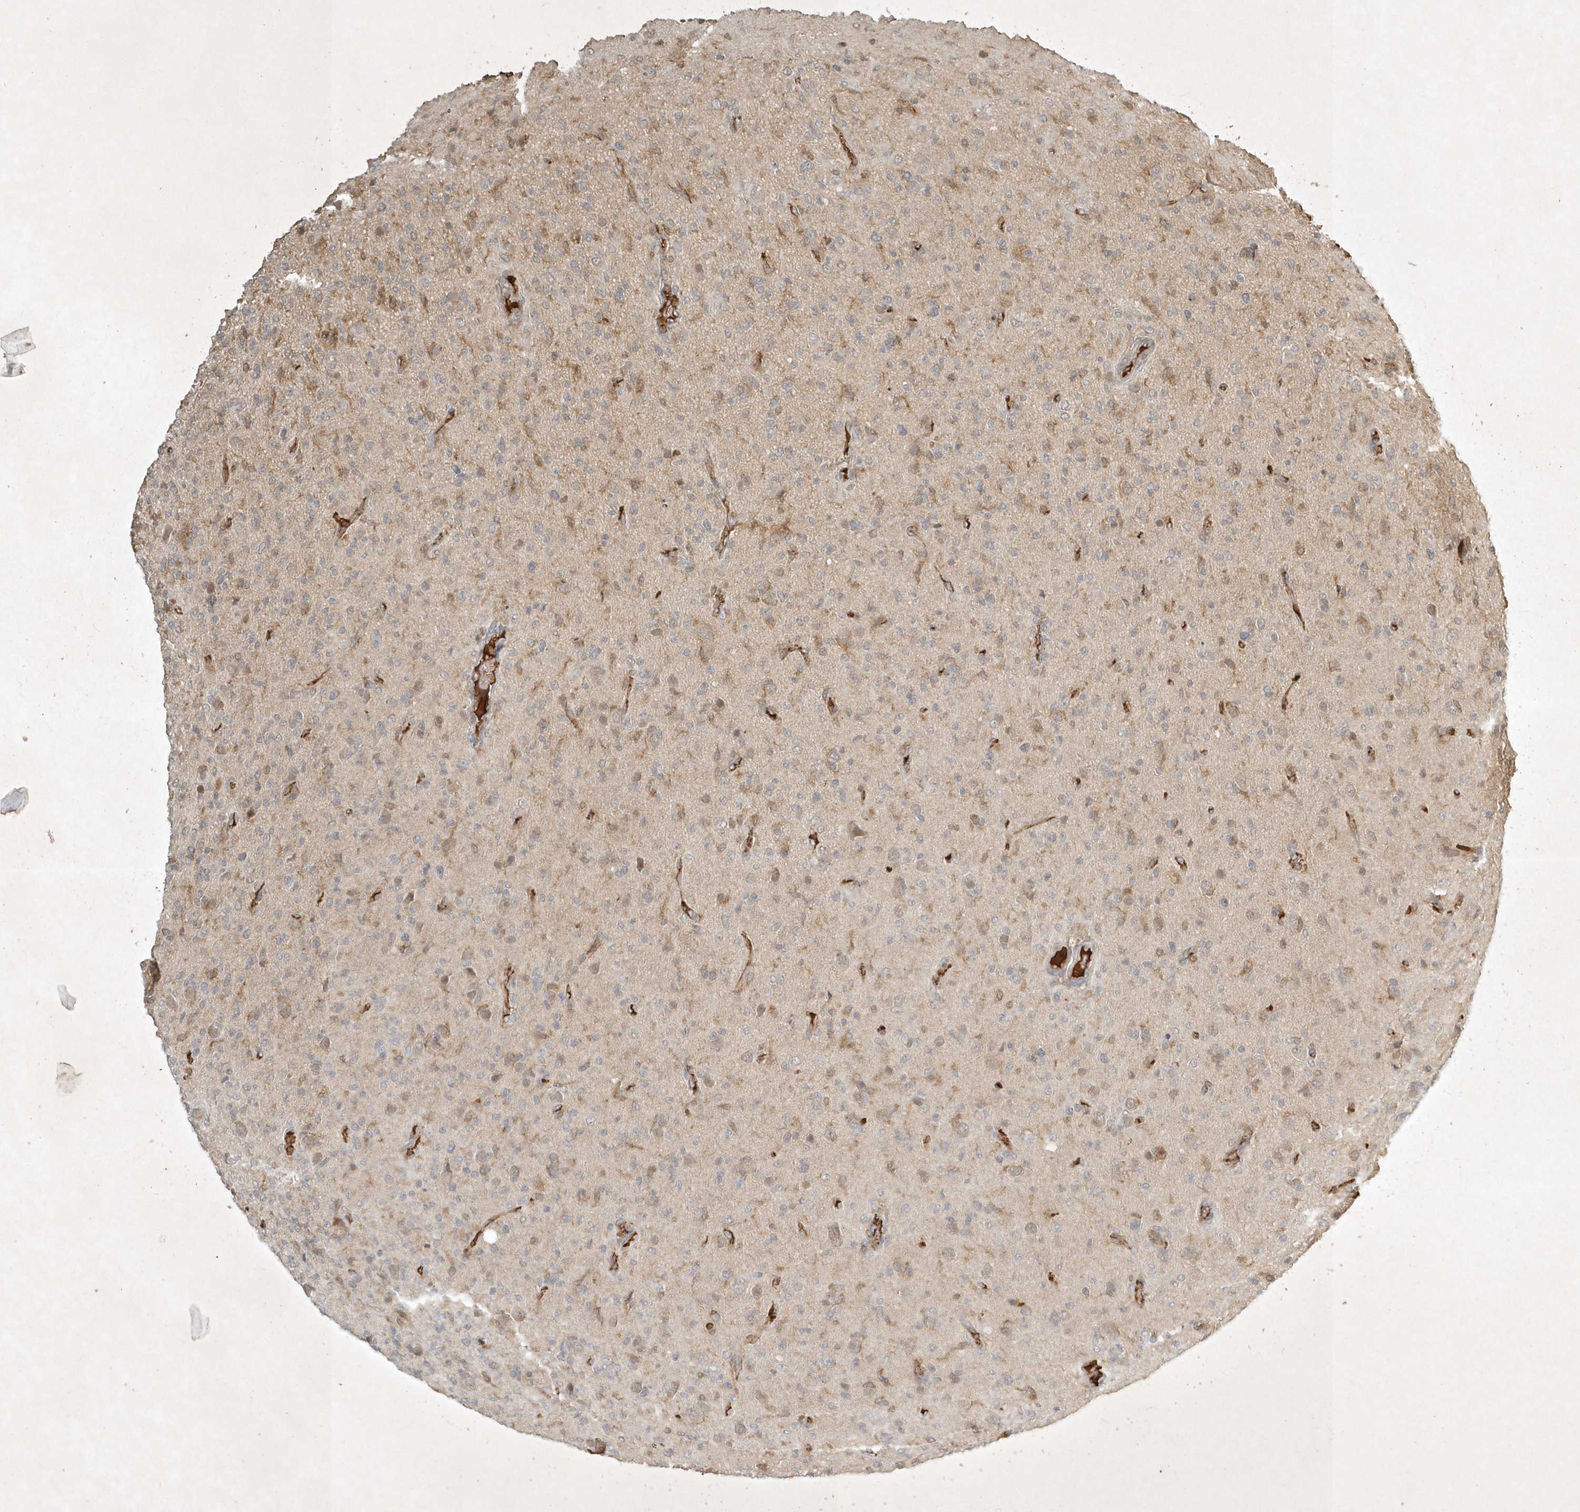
{"staining": {"intensity": "negative", "quantity": "none", "location": "none"}, "tissue": "glioma", "cell_type": "Tumor cells", "image_type": "cancer", "snomed": [{"axis": "morphology", "description": "Glioma, malignant, High grade"}, {"axis": "topography", "description": "Brain"}], "caption": "Immunohistochemistry of malignant glioma (high-grade) shows no positivity in tumor cells.", "gene": "TNFAIP6", "patient": {"sex": "female", "age": 57}}